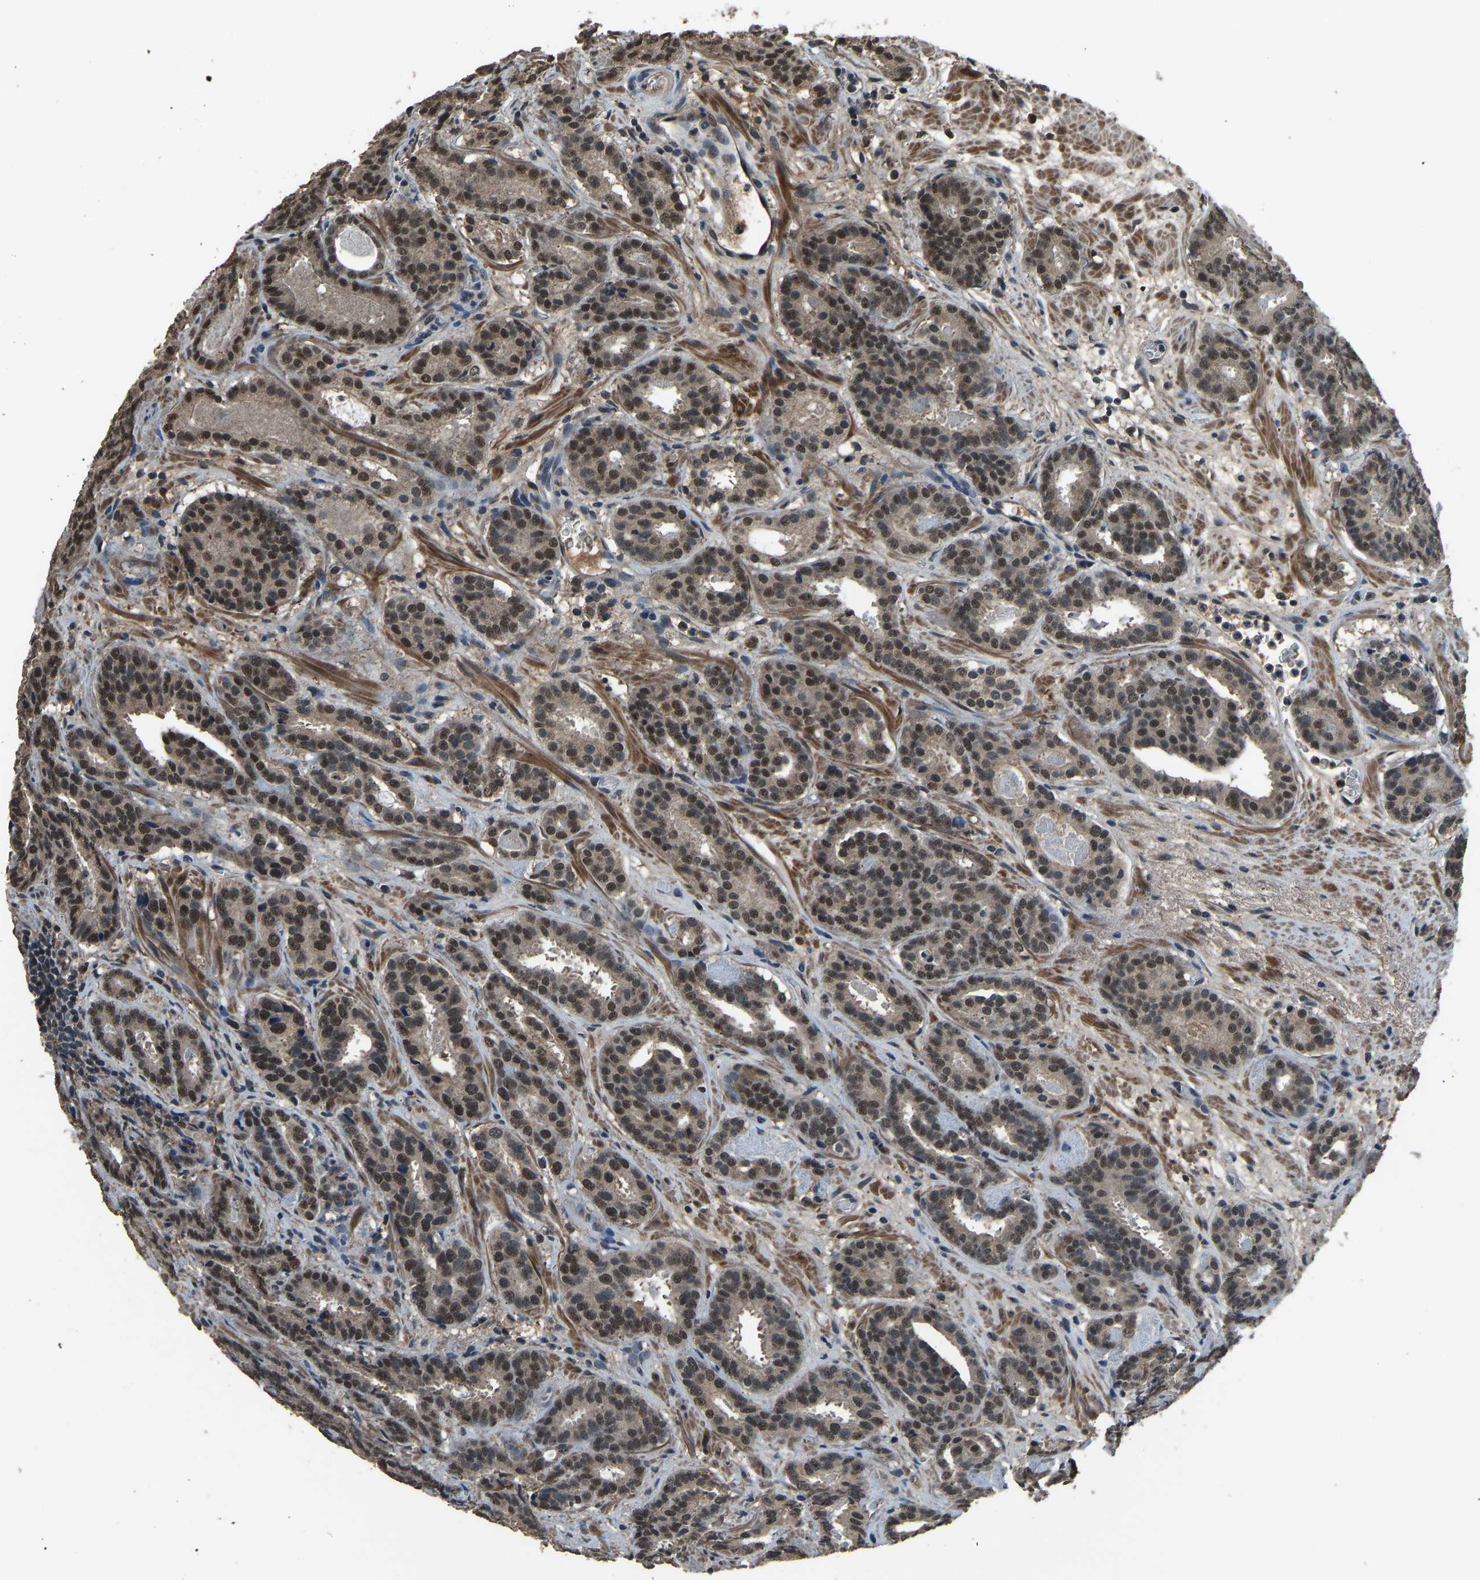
{"staining": {"intensity": "strong", "quantity": ">75%", "location": "nuclear"}, "tissue": "prostate cancer", "cell_type": "Tumor cells", "image_type": "cancer", "snomed": [{"axis": "morphology", "description": "Adenocarcinoma, Low grade"}, {"axis": "topography", "description": "Prostate"}], "caption": "Protein expression by IHC demonstrates strong nuclear positivity in about >75% of tumor cells in prostate cancer (low-grade adenocarcinoma). (IHC, brightfield microscopy, high magnification).", "gene": "TOX4", "patient": {"sex": "male", "age": 69}}